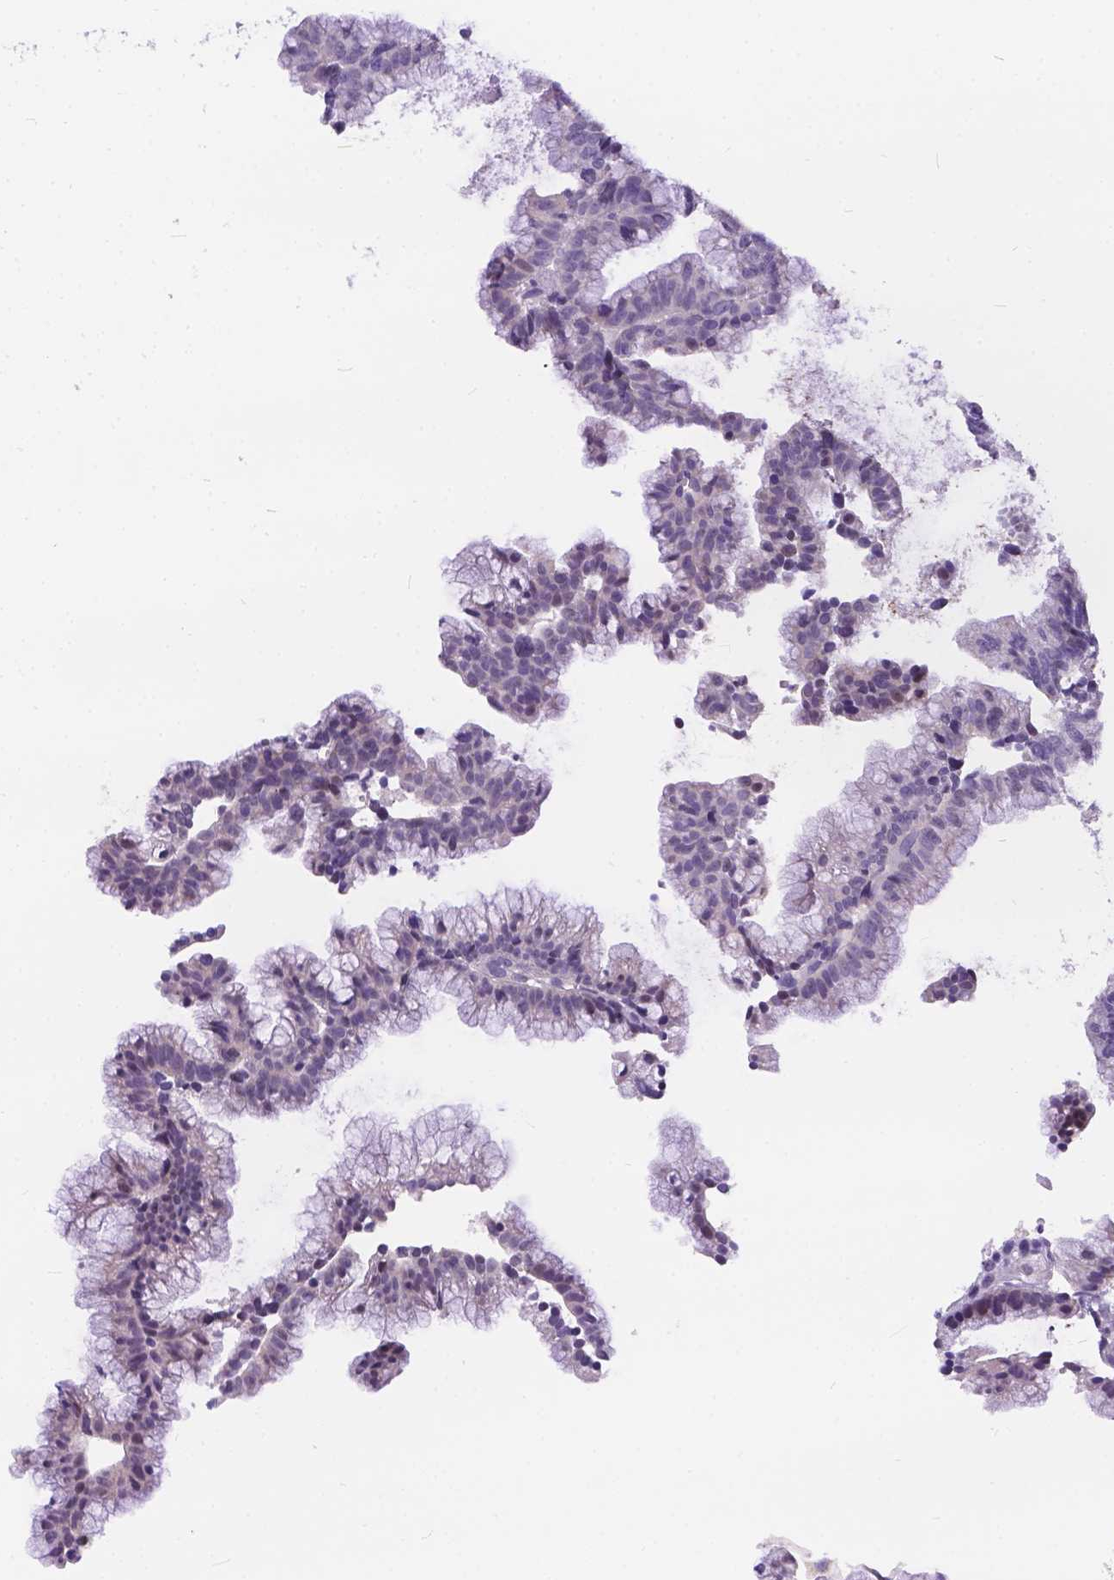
{"staining": {"intensity": "negative", "quantity": "none", "location": "none"}, "tissue": "colorectal cancer", "cell_type": "Tumor cells", "image_type": "cancer", "snomed": [{"axis": "morphology", "description": "Adenocarcinoma, NOS"}, {"axis": "topography", "description": "Colon"}], "caption": "IHC micrograph of neoplastic tissue: colorectal cancer stained with DAB (3,3'-diaminobenzidine) exhibits no significant protein expression in tumor cells. Brightfield microscopy of immunohistochemistry (IHC) stained with DAB (3,3'-diaminobenzidine) (brown) and hematoxylin (blue), captured at high magnification.", "gene": "DLEC1", "patient": {"sex": "female", "age": 78}}